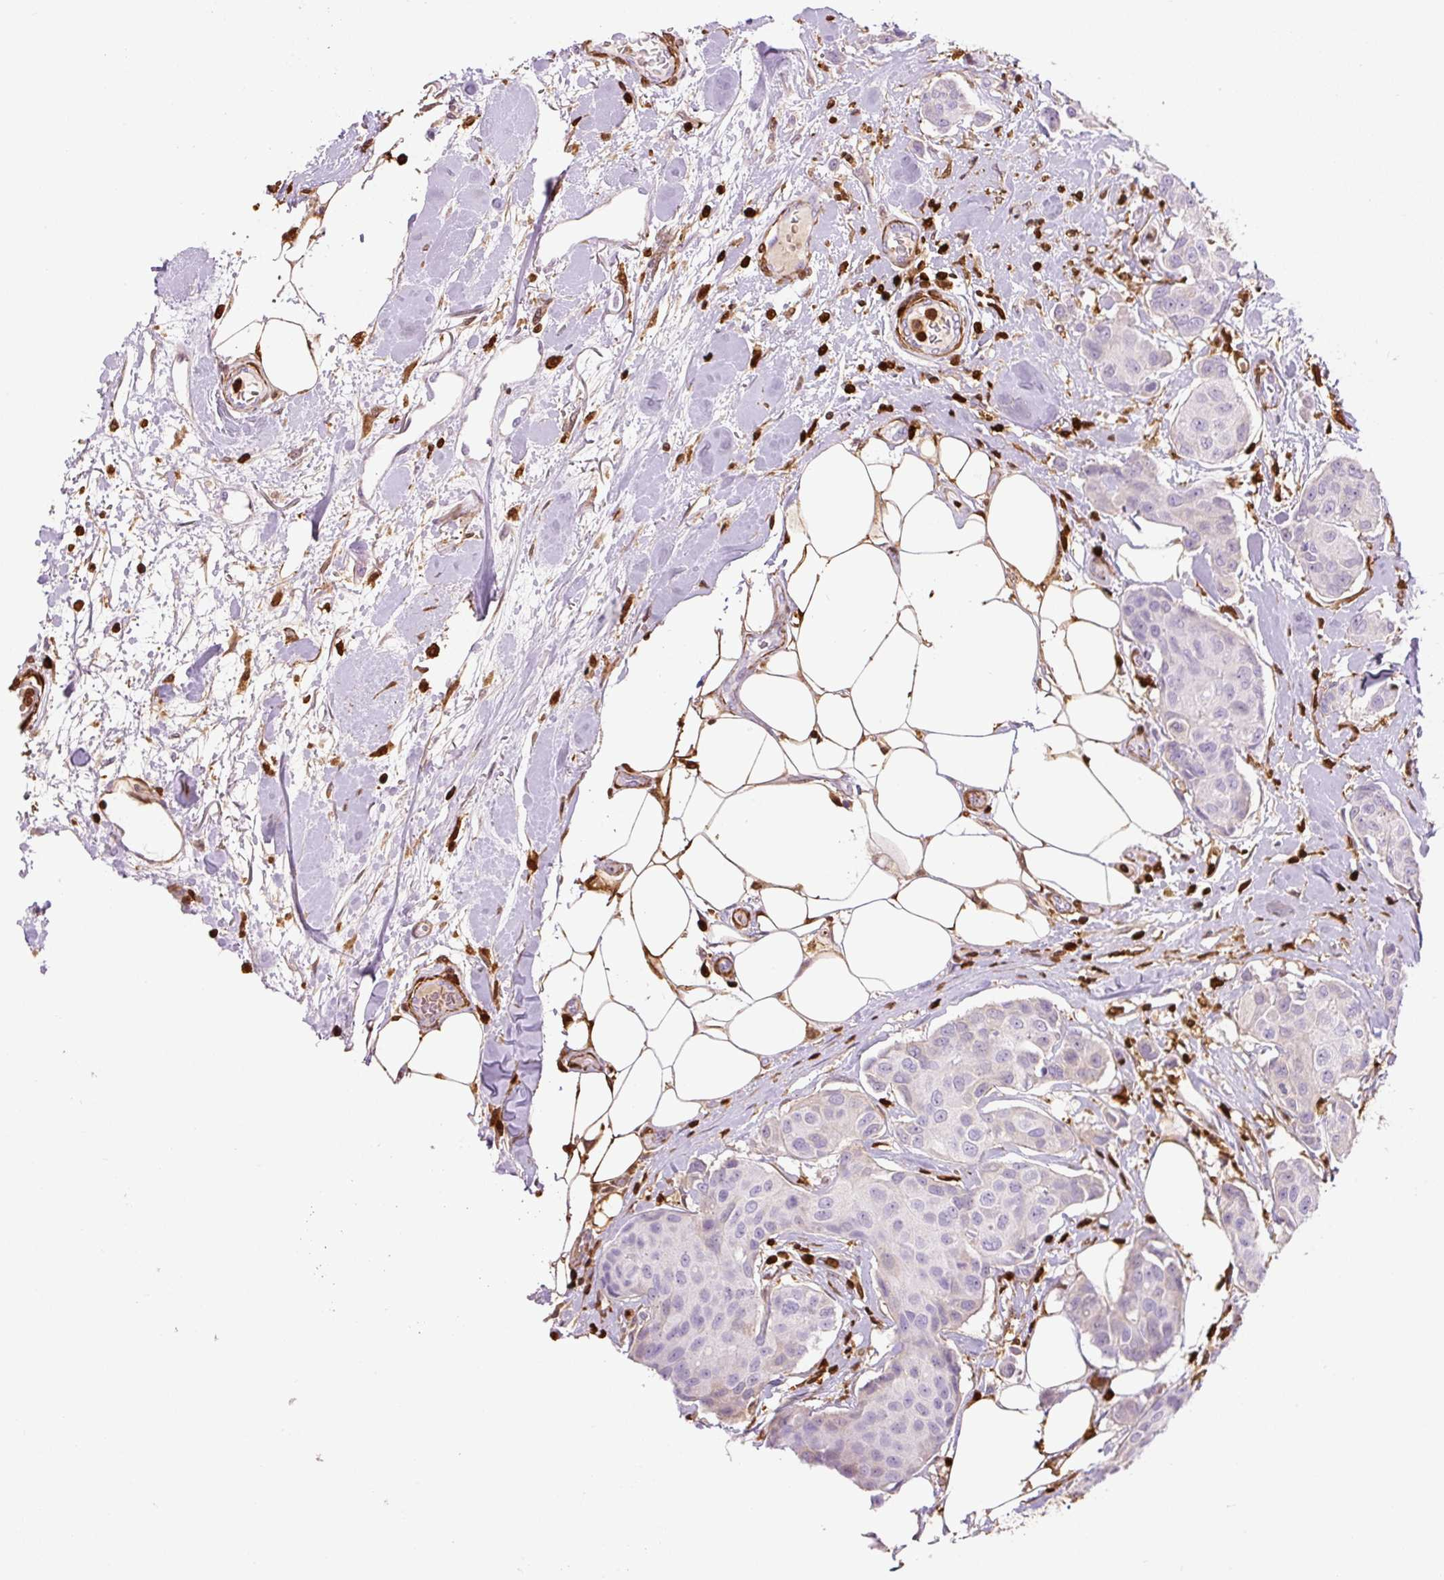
{"staining": {"intensity": "negative", "quantity": "none", "location": "none"}, "tissue": "breast cancer", "cell_type": "Tumor cells", "image_type": "cancer", "snomed": [{"axis": "morphology", "description": "Duct carcinoma"}, {"axis": "topography", "description": "Breast"}, {"axis": "topography", "description": "Lymph node"}], "caption": "The histopathology image demonstrates no staining of tumor cells in invasive ductal carcinoma (breast).", "gene": "S100A4", "patient": {"sex": "female", "age": 80}}